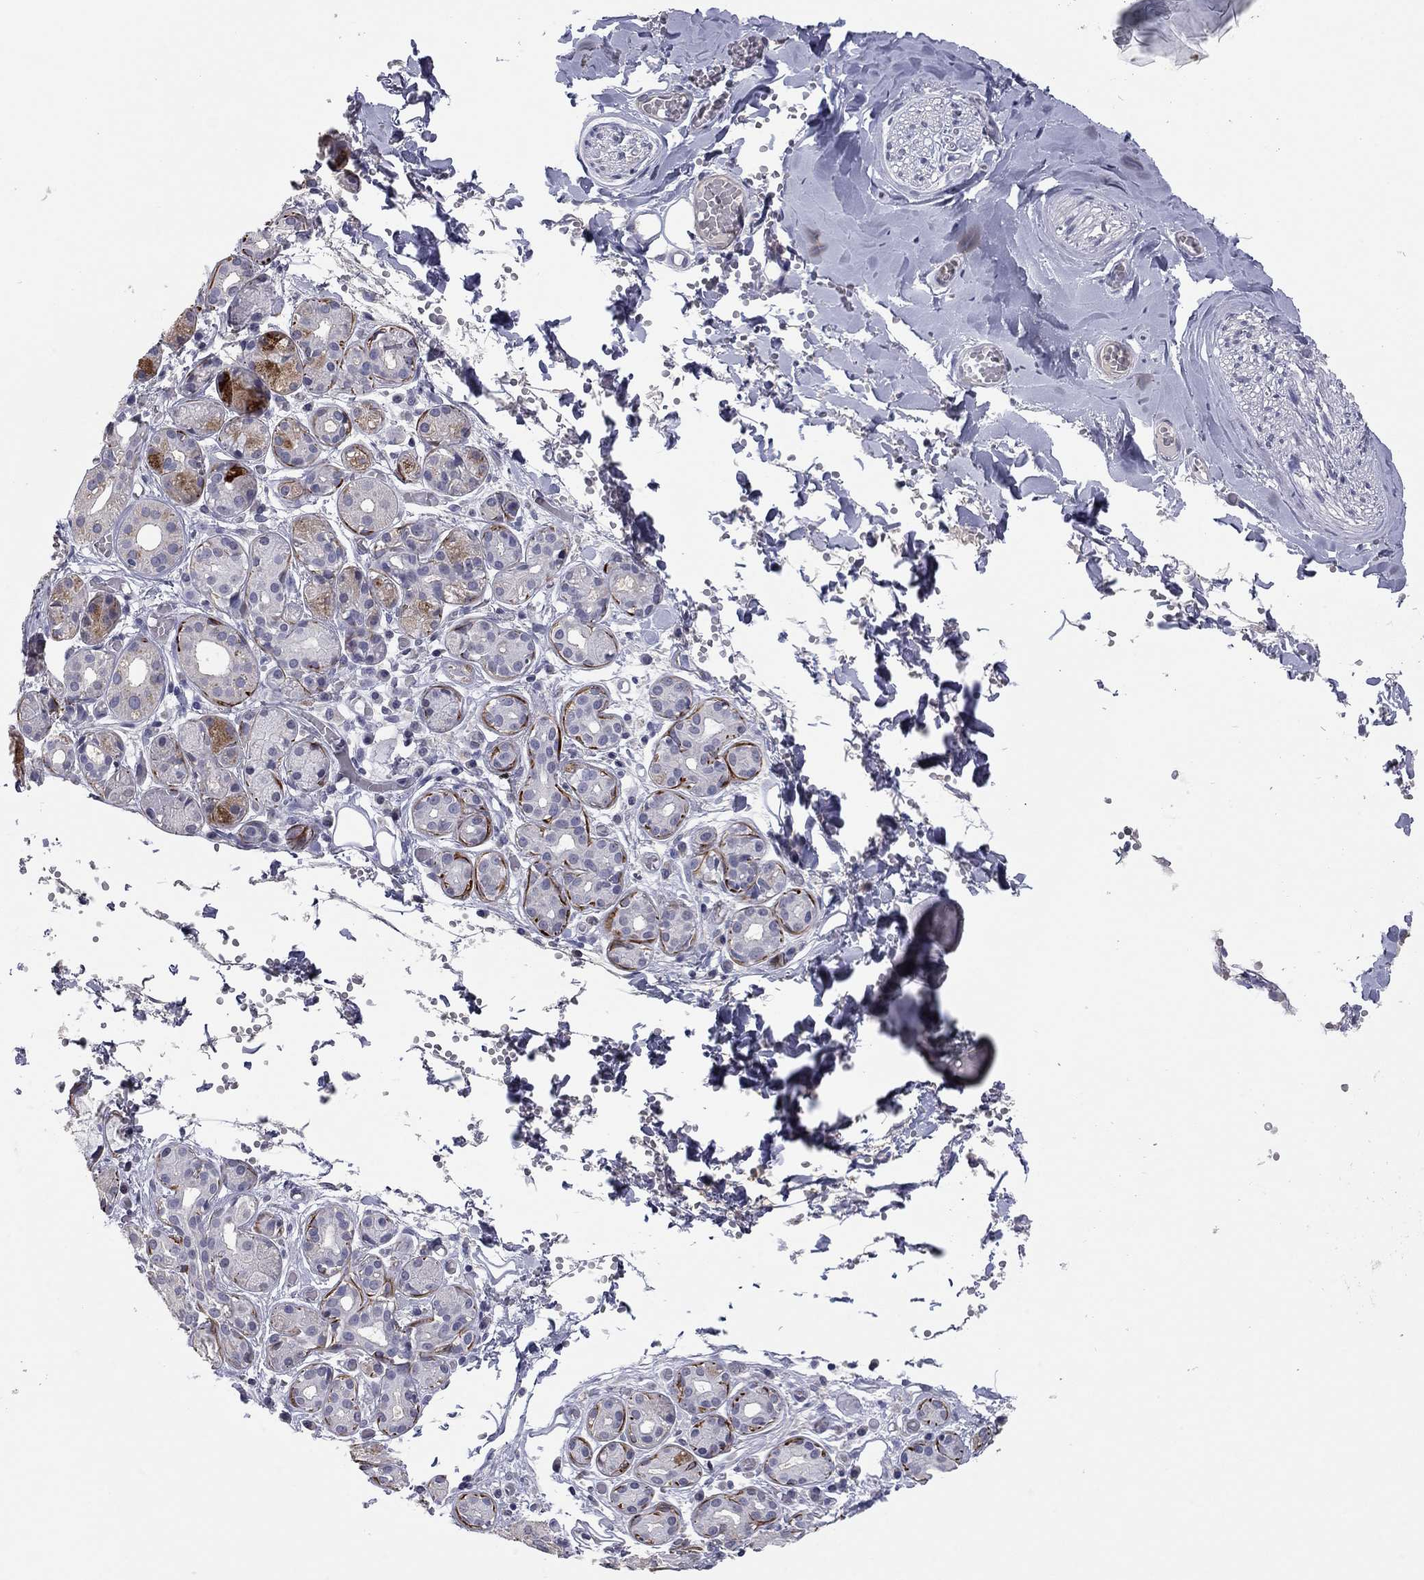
{"staining": {"intensity": "strong", "quantity": "<25%", "location": "cytoplasmic/membranous"}, "tissue": "salivary gland", "cell_type": "Glandular cells", "image_type": "normal", "snomed": [{"axis": "morphology", "description": "Normal tissue, NOS"}, {"axis": "topography", "description": "Salivary gland"}, {"axis": "topography", "description": "Peripheral nerve tissue"}], "caption": "Protein analysis of unremarkable salivary gland demonstrates strong cytoplasmic/membranous positivity in about <25% of glandular cells. (Brightfield microscopy of DAB IHC at high magnification).", "gene": "IP6K3", "patient": {"sex": "male", "age": 71}}